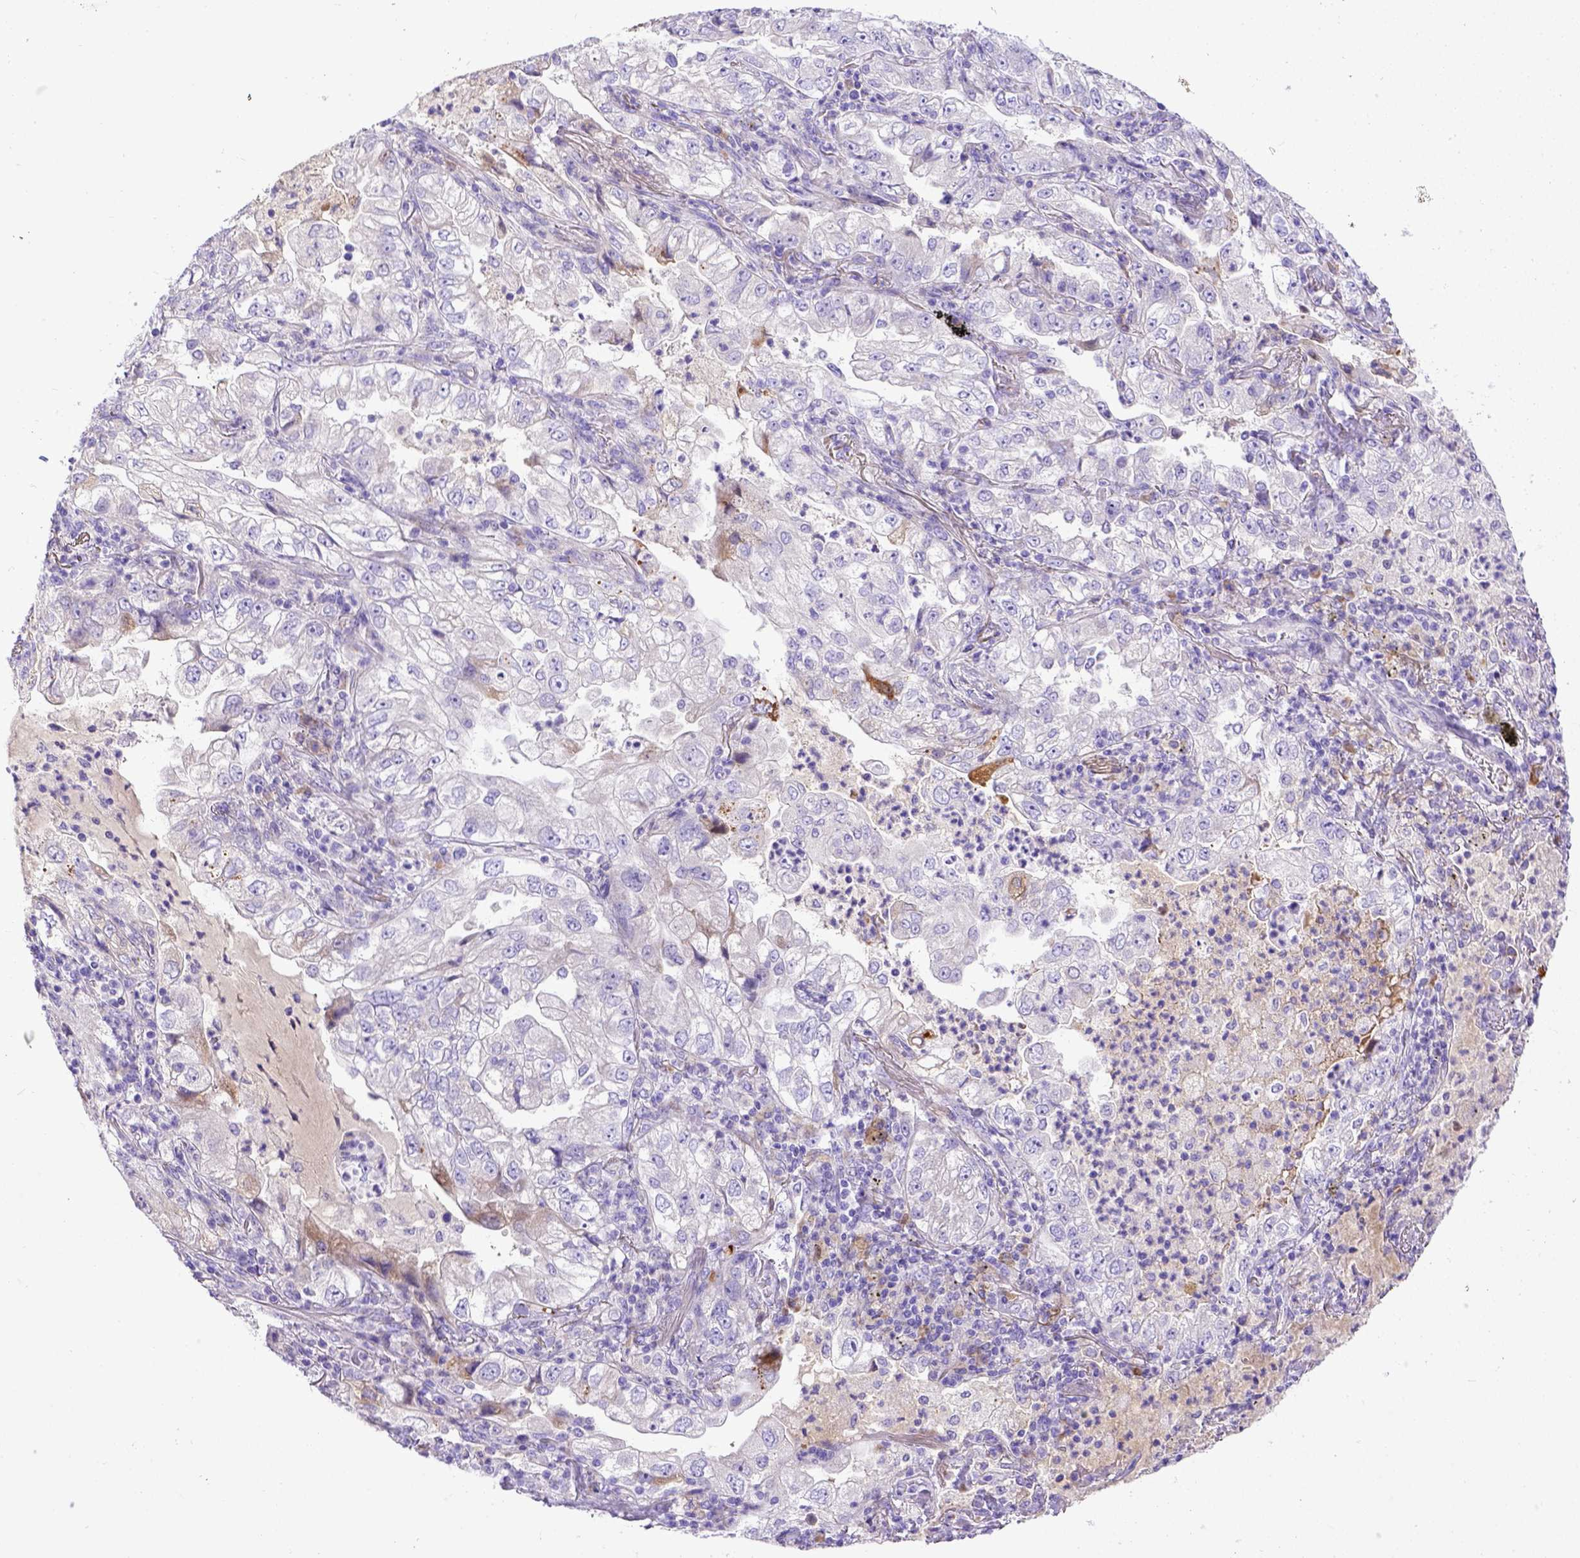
{"staining": {"intensity": "negative", "quantity": "none", "location": "none"}, "tissue": "lung cancer", "cell_type": "Tumor cells", "image_type": "cancer", "snomed": [{"axis": "morphology", "description": "Adenocarcinoma, NOS"}, {"axis": "topography", "description": "Lung"}], "caption": "The immunohistochemistry (IHC) micrograph has no significant staining in tumor cells of lung cancer tissue. (Stains: DAB (3,3'-diaminobenzidine) IHC with hematoxylin counter stain, Microscopy: brightfield microscopy at high magnification).", "gene": "CFAP300", "patient": {"sex": "female", "age": 73}}